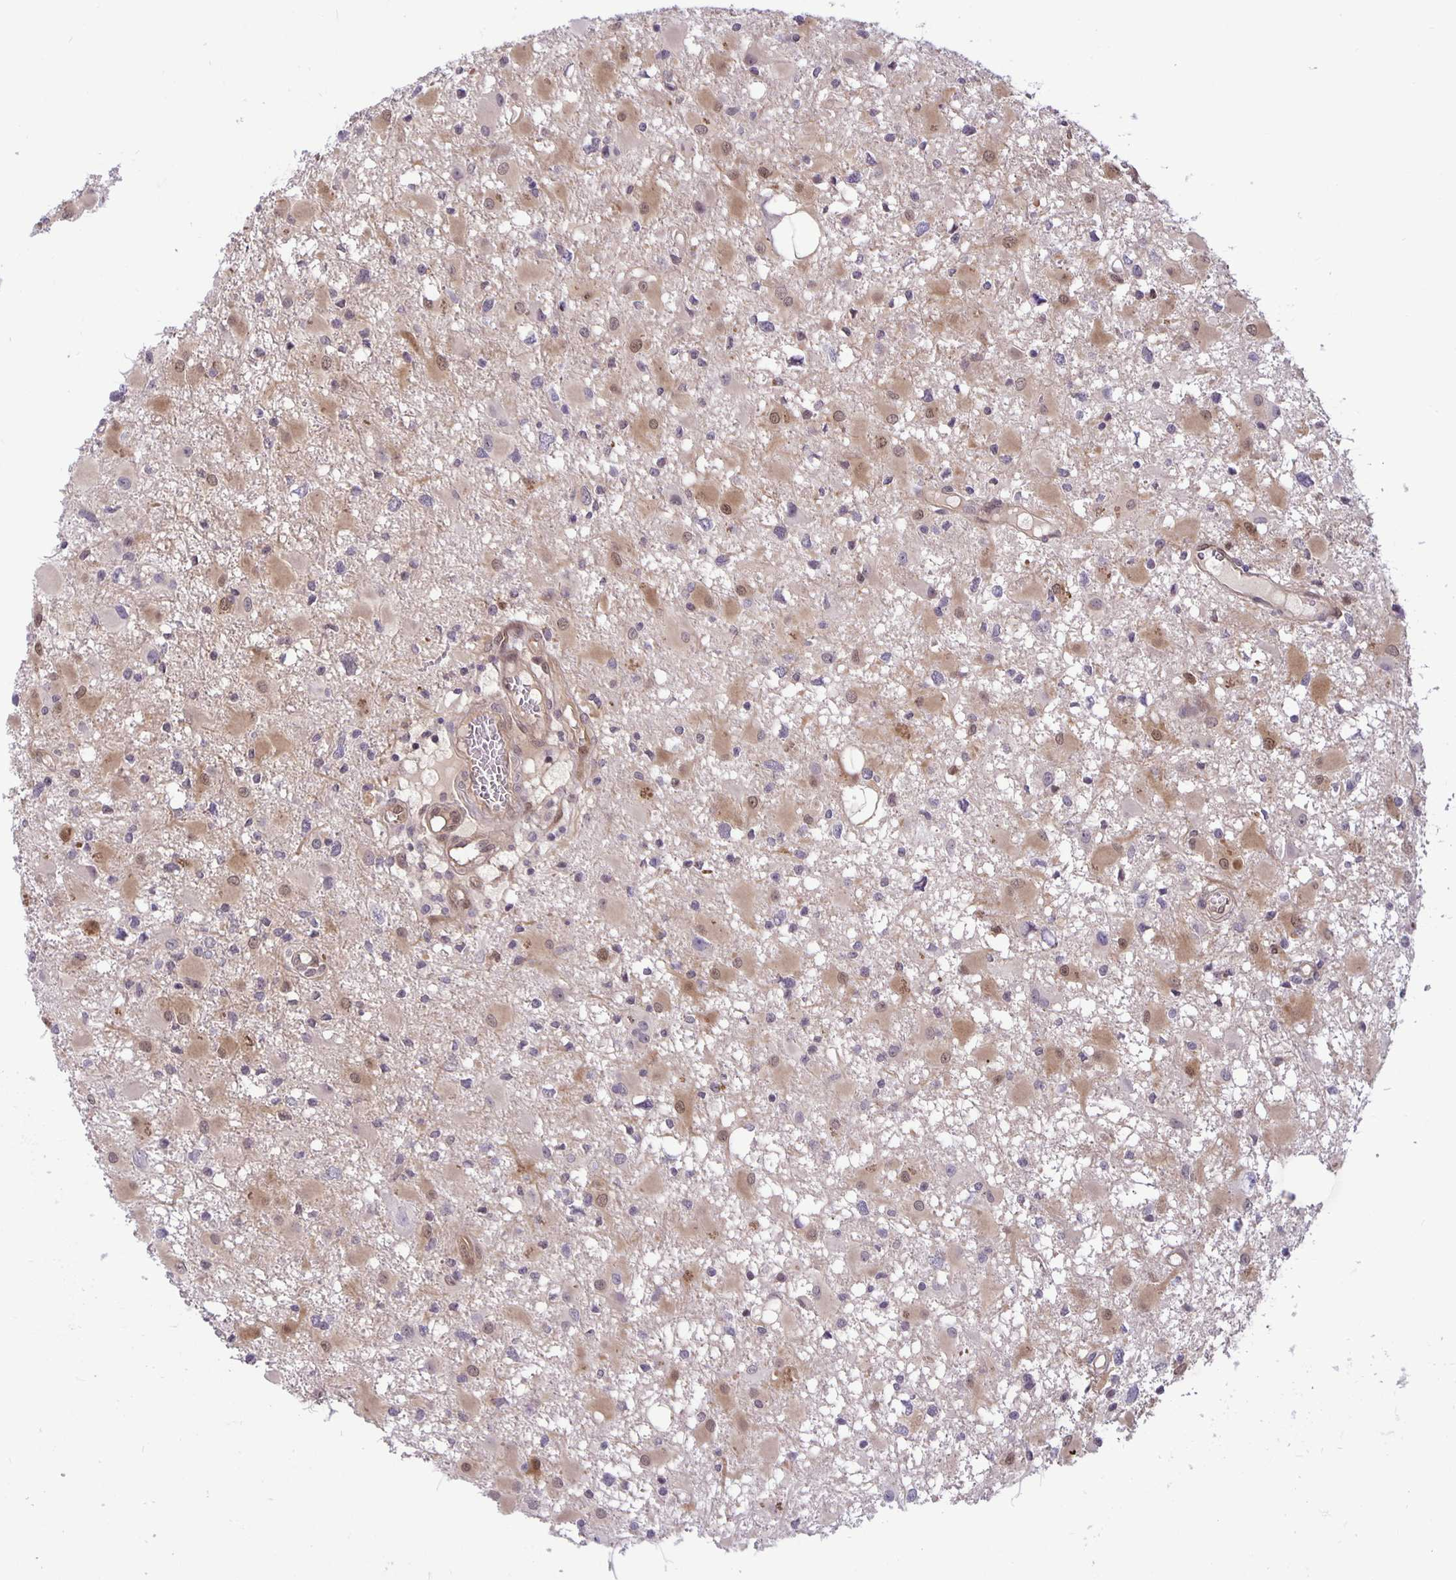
{"staining": {"intensity": "weak", "quantity": "25%-75%", "location": "cytoplasmic/membranous"}, "tissue": "glioma", "cell_type": "Tumor cells", "image_type": "cancer", "snomed": [{"axis": "morphology", "description": "Glioma, malignant, High grade"}, {"axis": "topography", "description": "Brain"}], "caption": "An image of human glioma stained for a protein demonstrates weak cytoplasmic/membranous brown staining in tumor cells.", "gene": "TAX1BP3", "patient": {"sex": "male", "age": 54}}